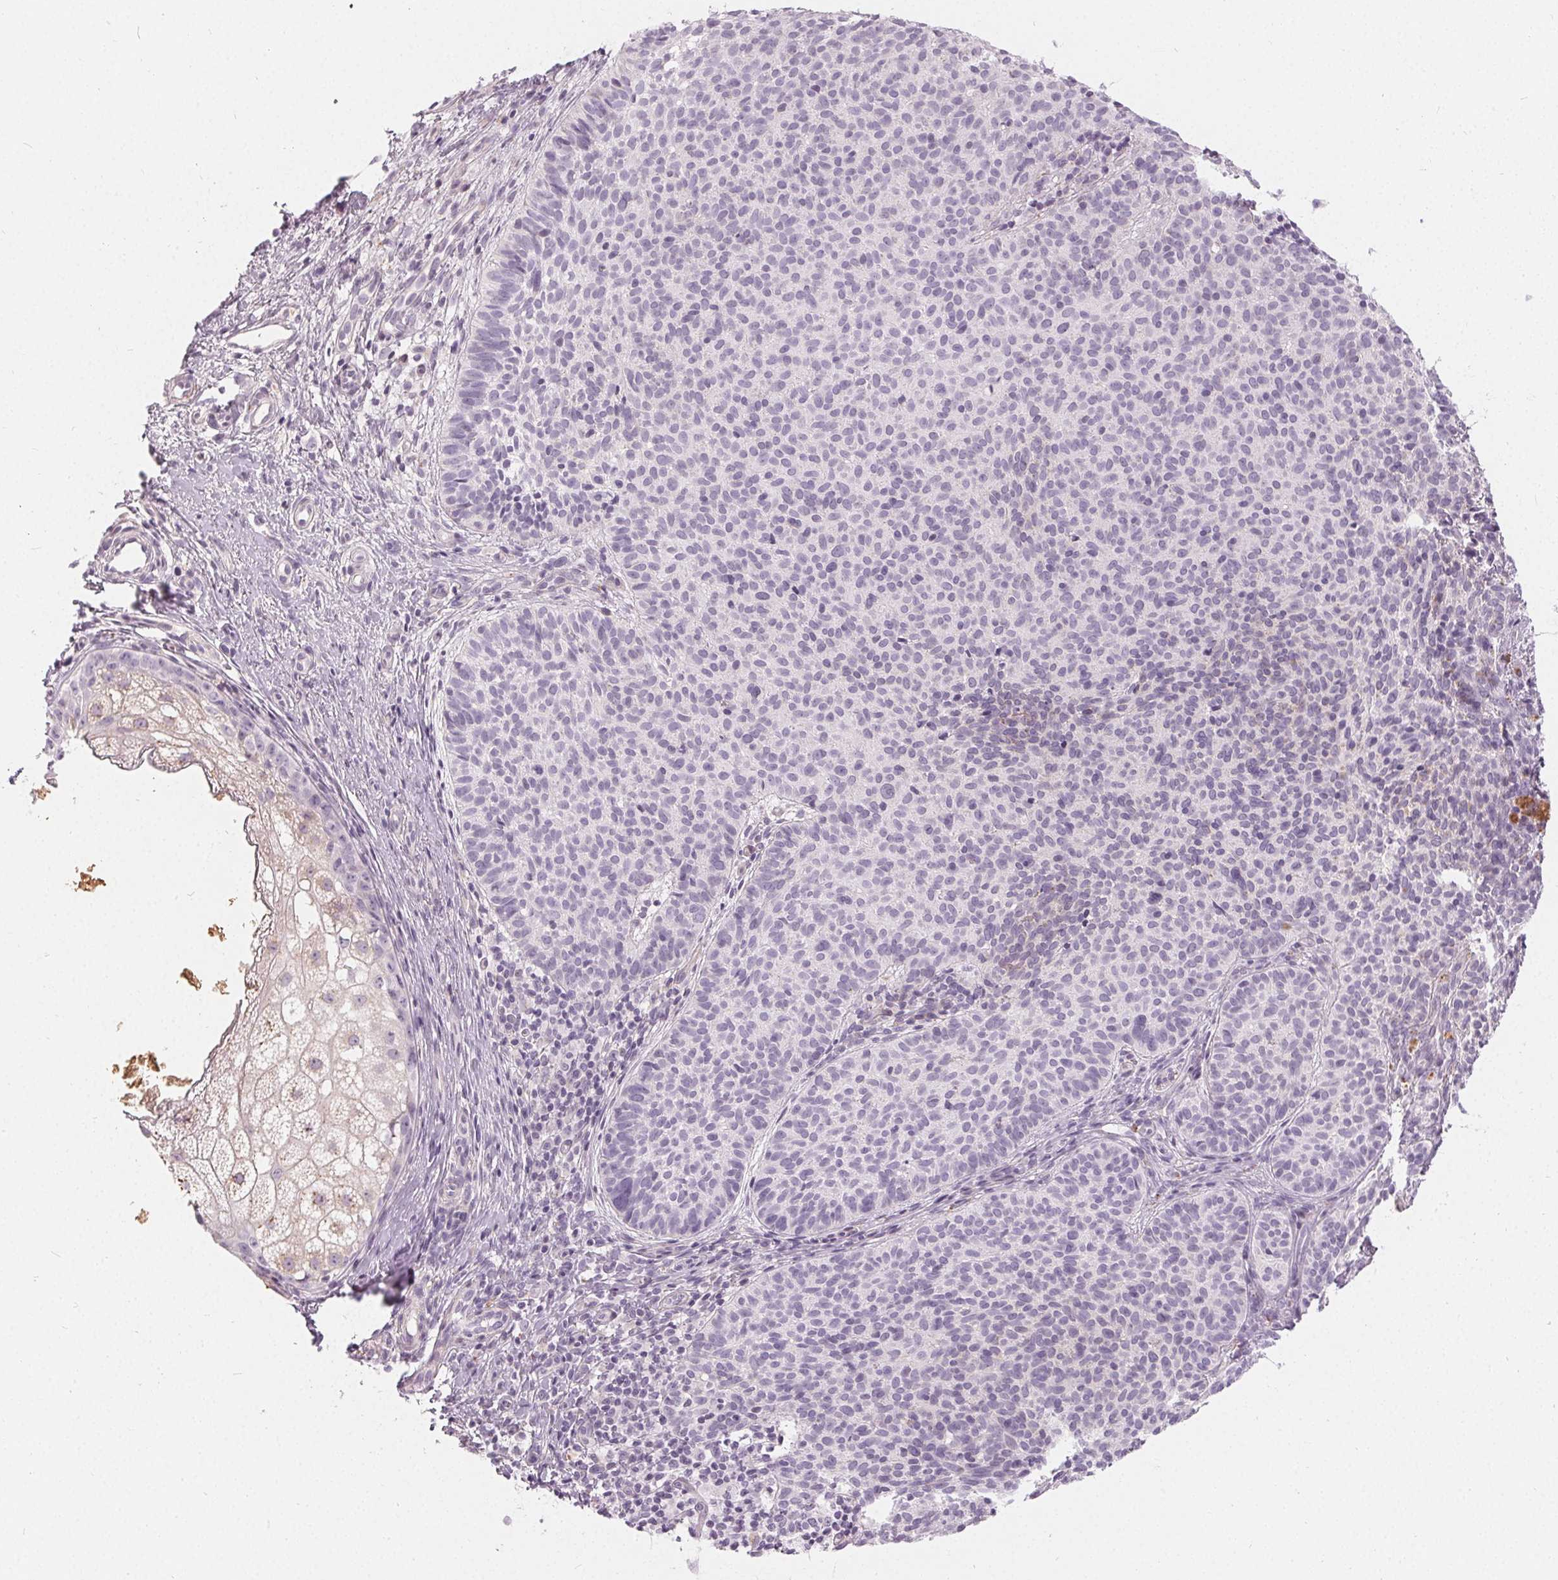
{"staining": {"intensity": "negative", "quantity": "none", "location": "none"}, "tissue": "skin cancer", "cell_type": "Tumor cells", "image_type": "cancer", "snomed": [{"axis": "morphology", "description": "Basal cell carcinoma"}, {"axis": "topography", "description": "Skin"}], "caption": "Tumor cells are negative for brown protein staining in skin cancer (basal cell carcinoma). The staining was performed using DAB to visualize the protein expression in brown, while the nuclei were stained in blue with hematoxylin (Magnification: 20x).", "gene": "HOPX", "patient": {"sex": "male", "age": 57}}